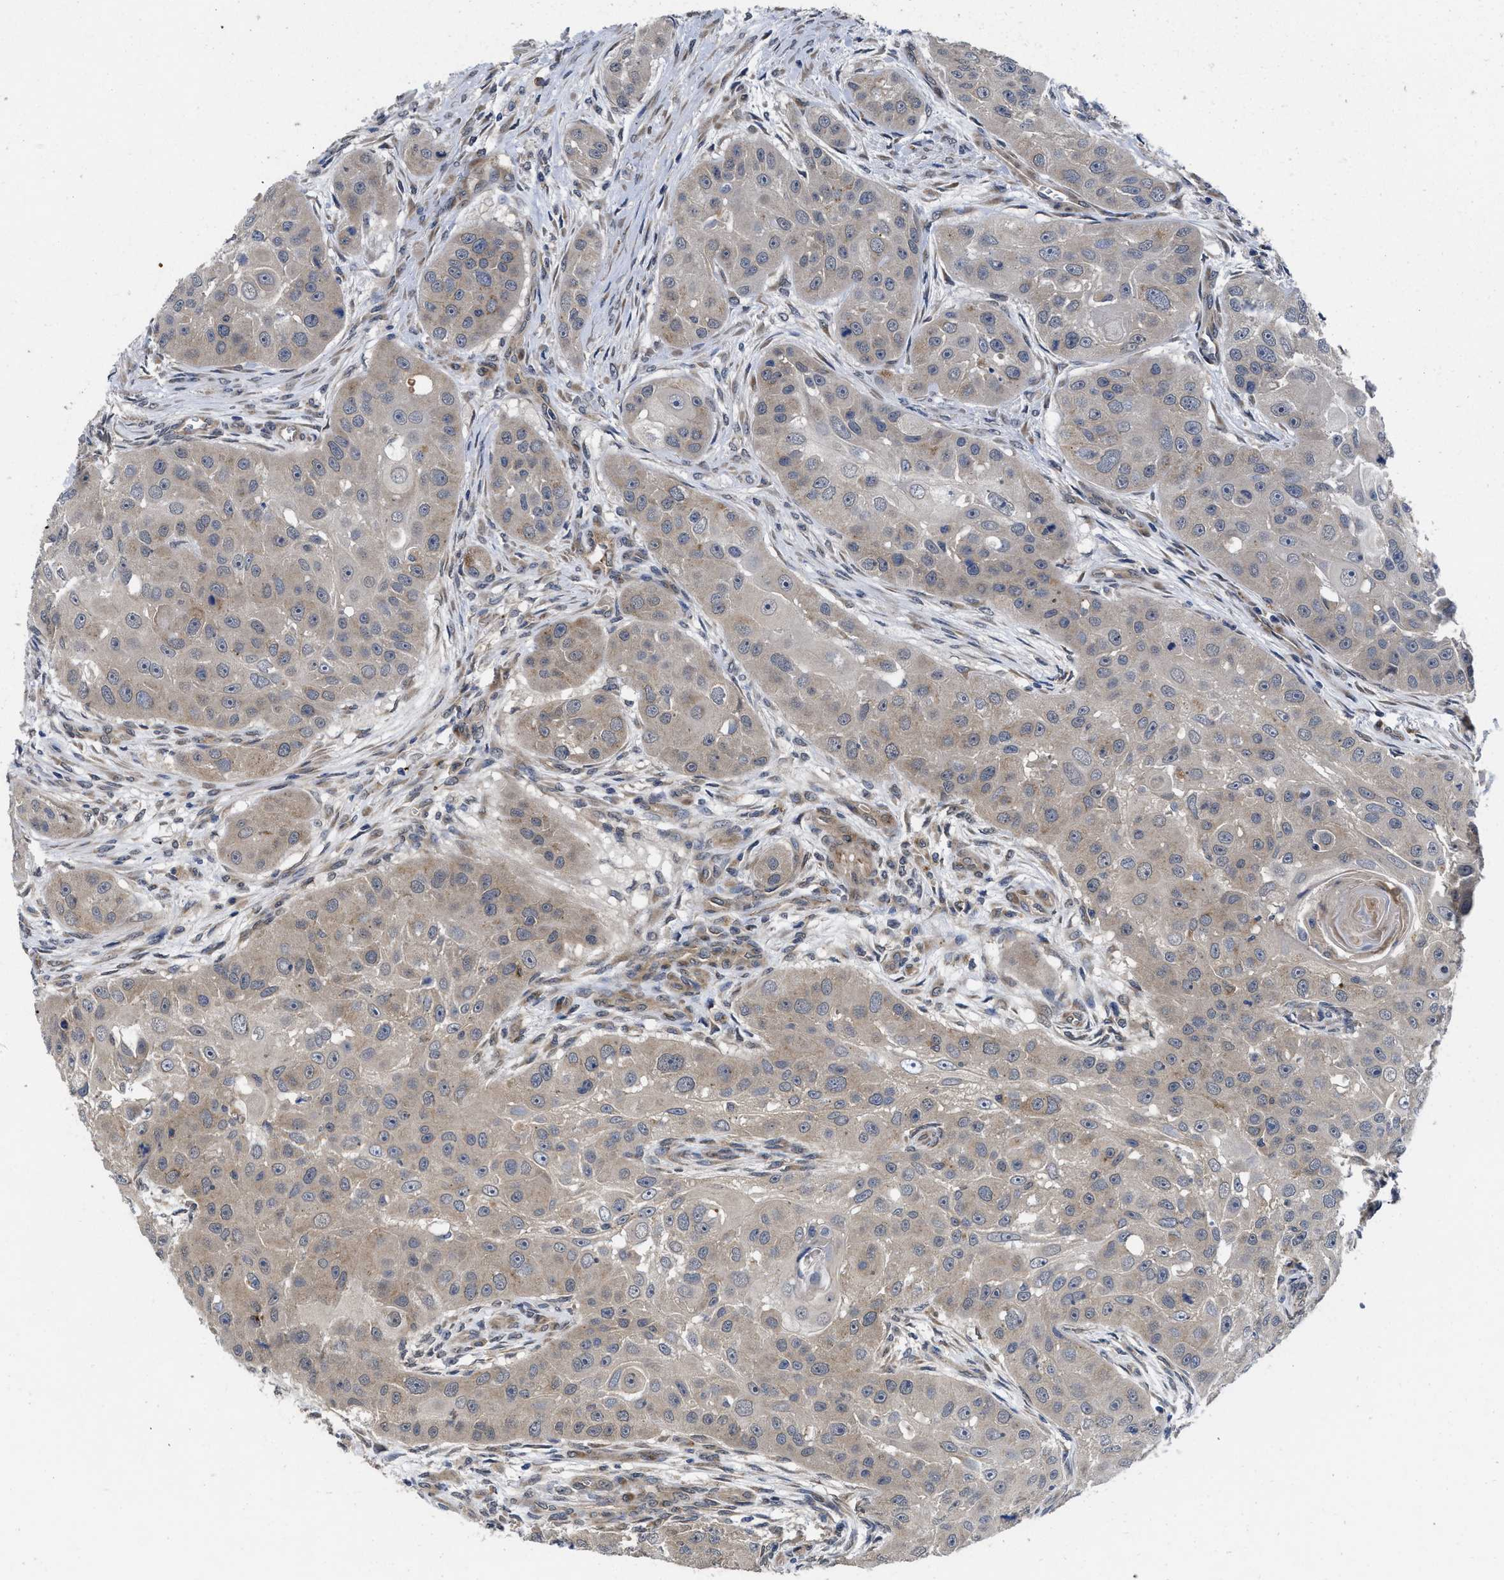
{"staining": {"intensity": "weak", "quantity": "<25%", "location": "cytoplasmic/membranous"}, "tissue": "head and neck cancer", "cell_type": "Tumor cells", "image_type": "cancer", "snomed": [{"axis": "morphology", "description": "Normal tissue, NOS"}, {"axis": "morphology", "description": "Squamous cell carcinoma, NOS"}, {"axis": "topography", "description": "Skeletal muscle"}, {"axis": "topography", "description": "Head-Neck"}], "caption": "This is an immunohistochemistry (IHC) photomicrograph of human head and neck squamous cell carcinoma. There is no positivity in tumor cells.", "gene": "PKD2", "patient": {"sex": "male", "age": 51}}